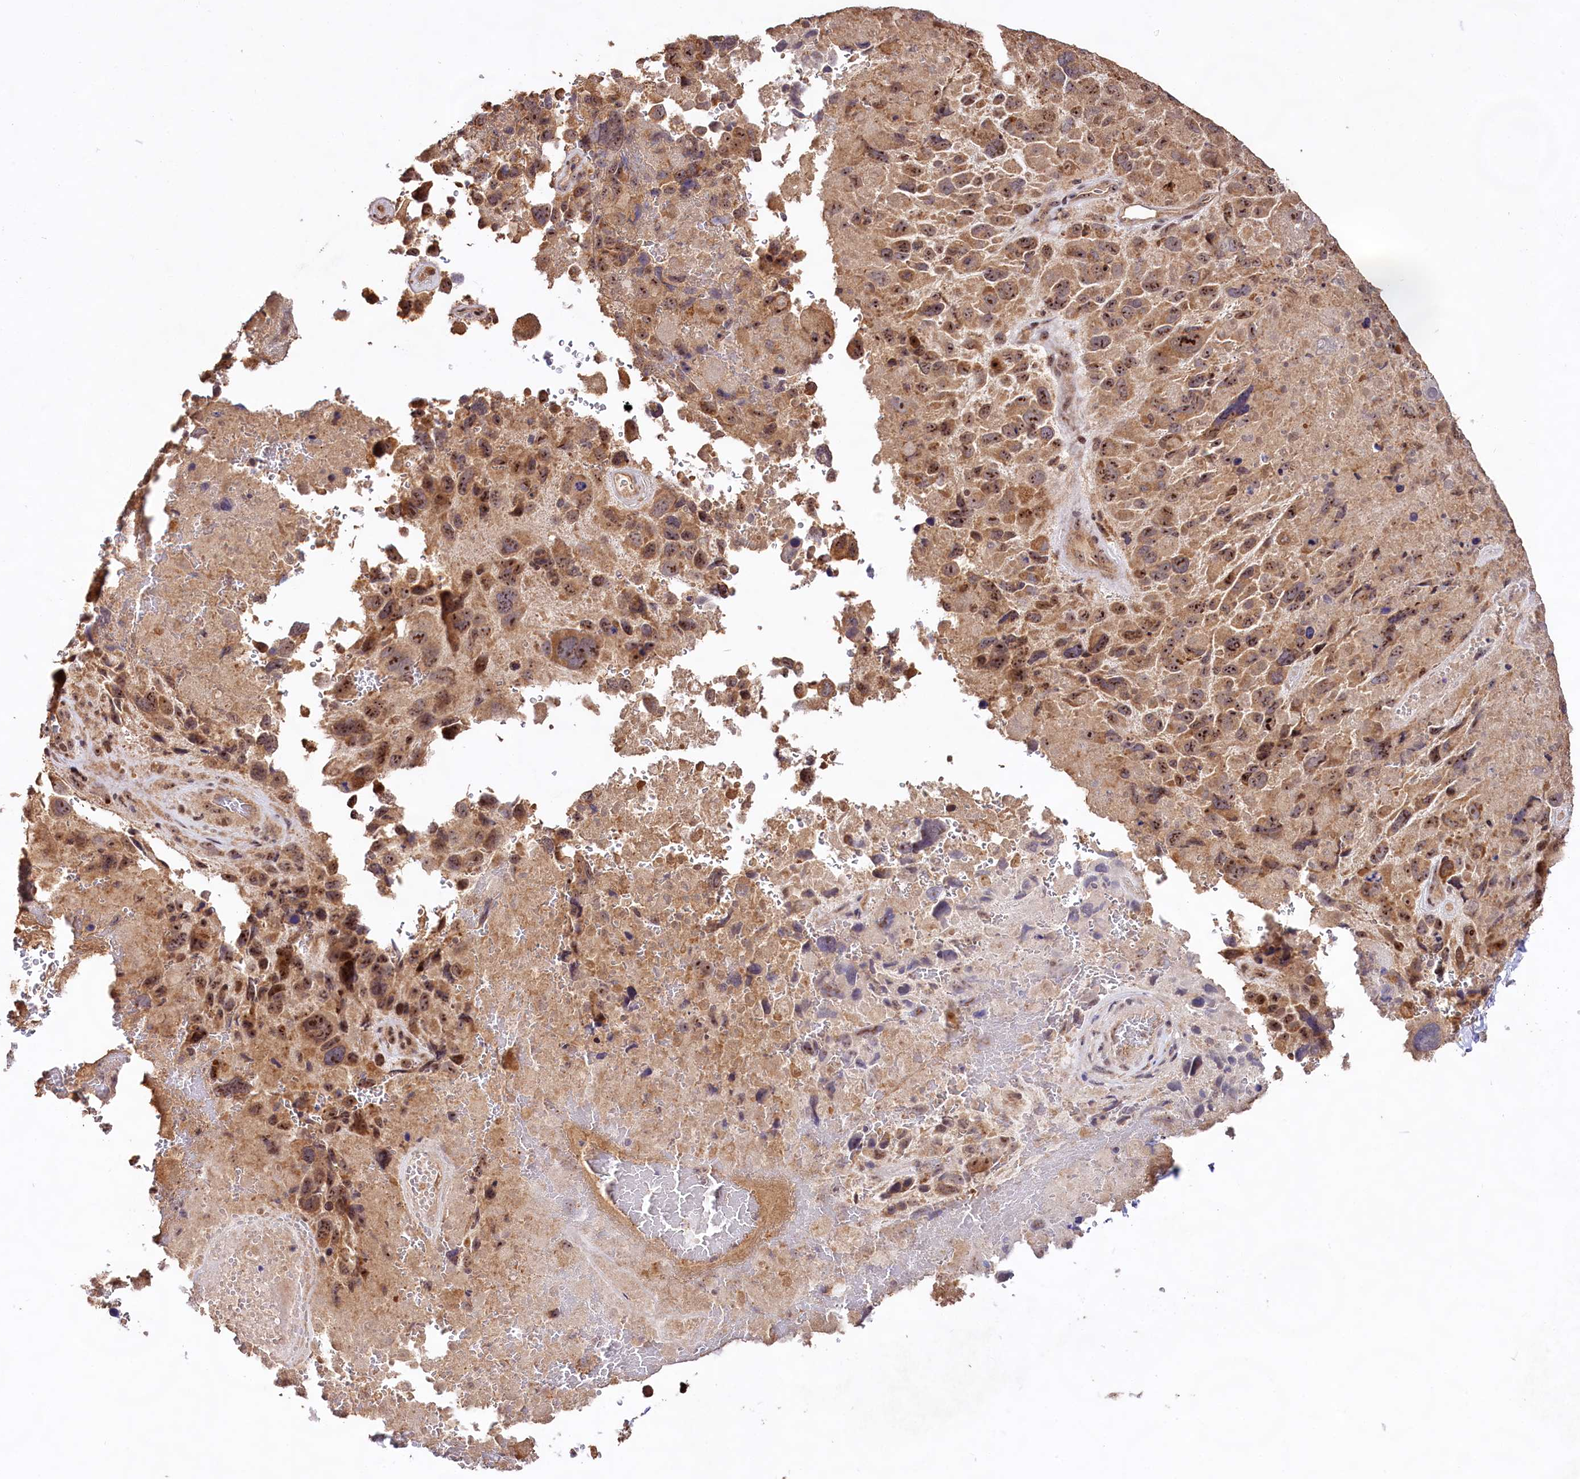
{"staining": {"intensity": "moderate", "quantity": ">75%", "location": "cytoplasmic/membranous,nuclear"}, "tissue": "lung cancer", "cell_type": "Tumor cells", "image_type": "cancer", "snomed": [{"axis": "morphology", "description": "Adenocarcinoma, NOS"}, {"axis": "topography", "description": "Lung"}], "caption": "This micrograph reveals IHC staining of human lung adenocarcinoma, with medium moderate cytoplasmic/membranous and nuclear positivity in approximately >75% of tumor cells.", "gene": "RRP8", "patient": {"sex": "male", "age": 67}}